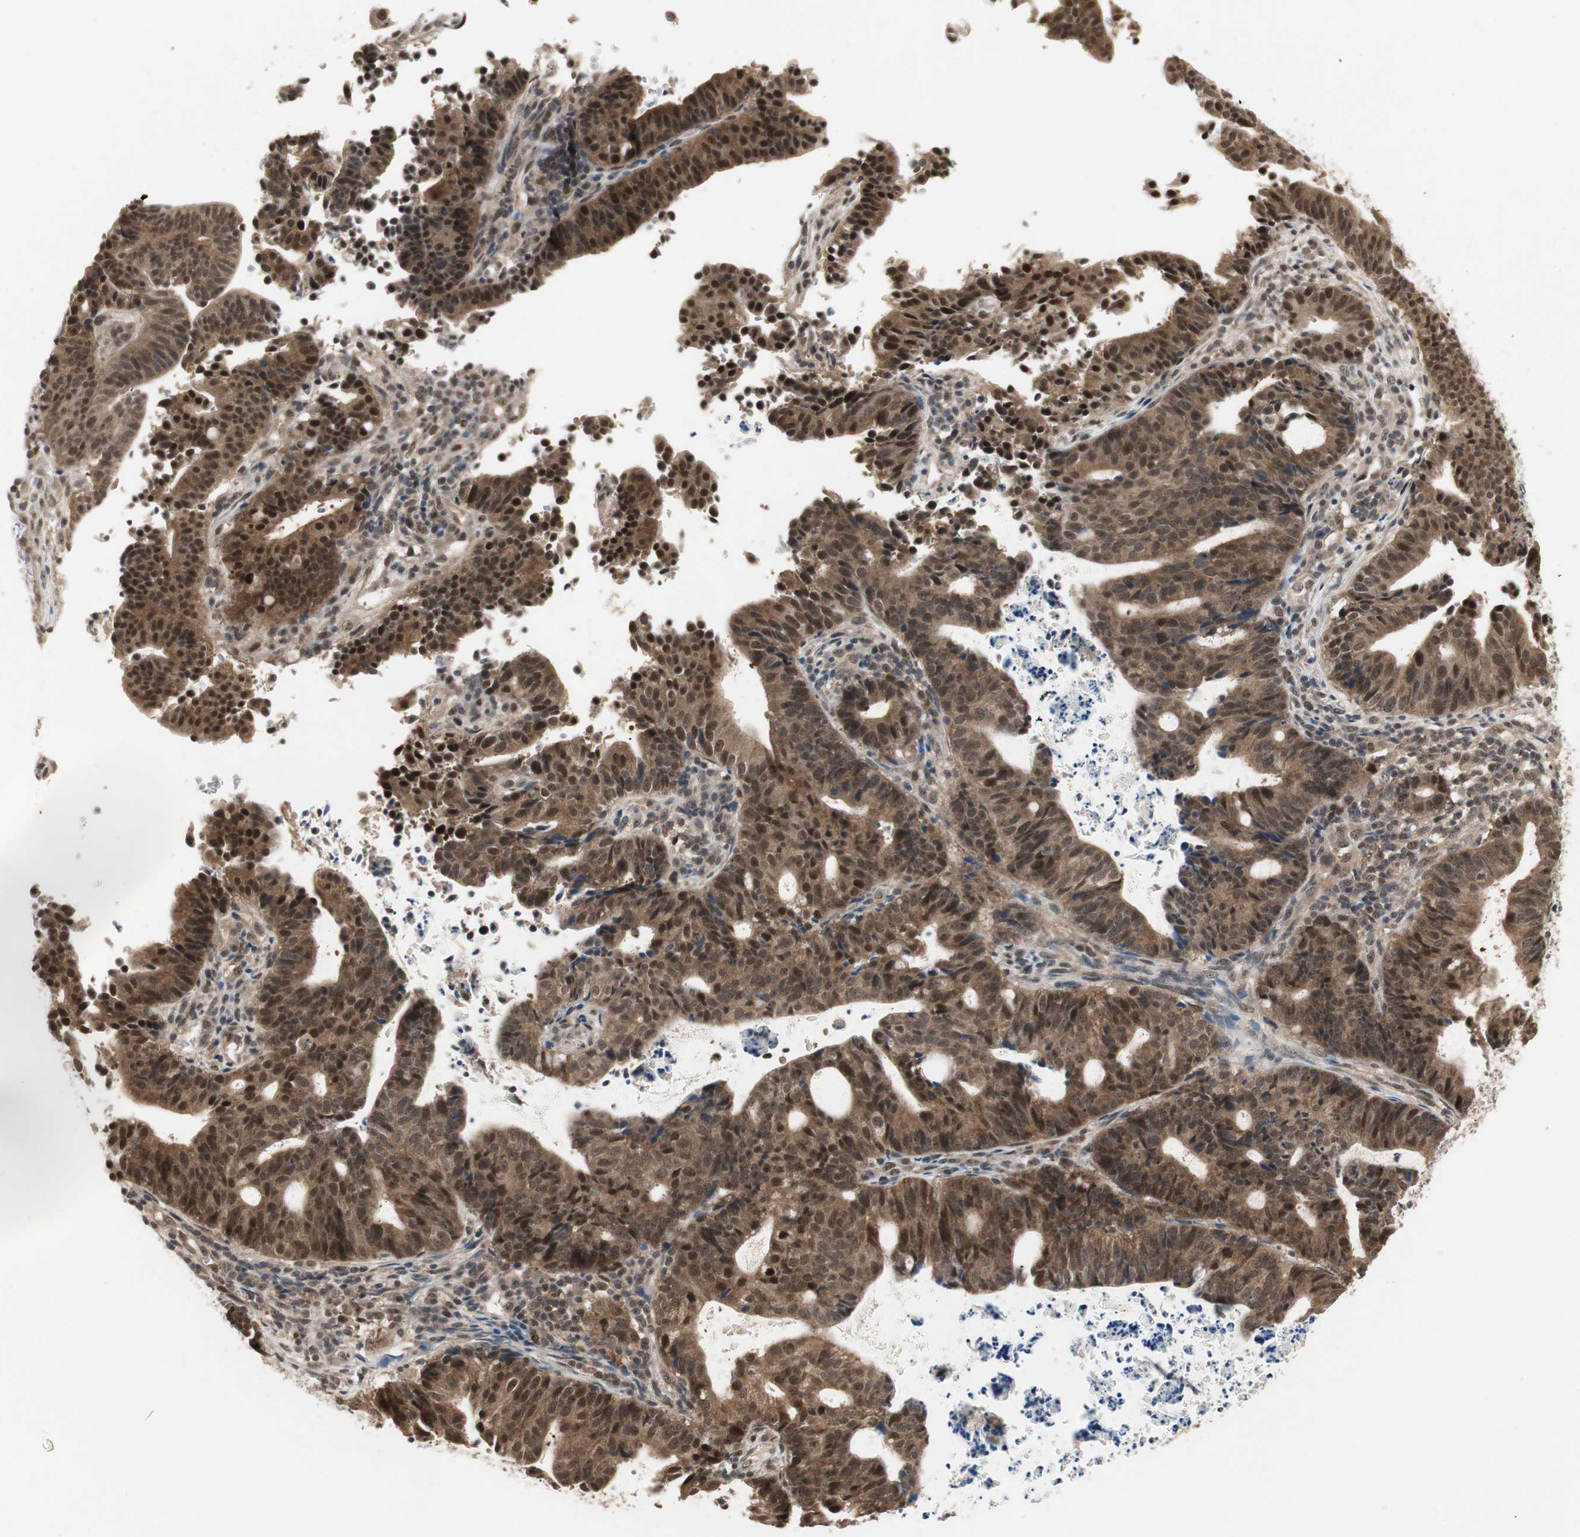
{"staining": {"intensity": "strong", "quantity": ">75%", "location": "cytoplasmic/membranous,nuclear"}, "tissue": "endometrial cancer", "cell_type": "Tumor cells", "image_type": "cancer", "snomed": [{"axis": "morphology", "description": "Adenocarcinoma, NOS"}, {"axis": "topography", "description": "Uterus"}], "caption": "Immunohistochemical staining of human endometrial adenocarcinoma shows high levels of strong cytoplasmic/membranous and nuclear protein expression in about >75% of tumor cells.", "gene": "CSNK2B", "patient": {"sex": "female", "age": 83}}